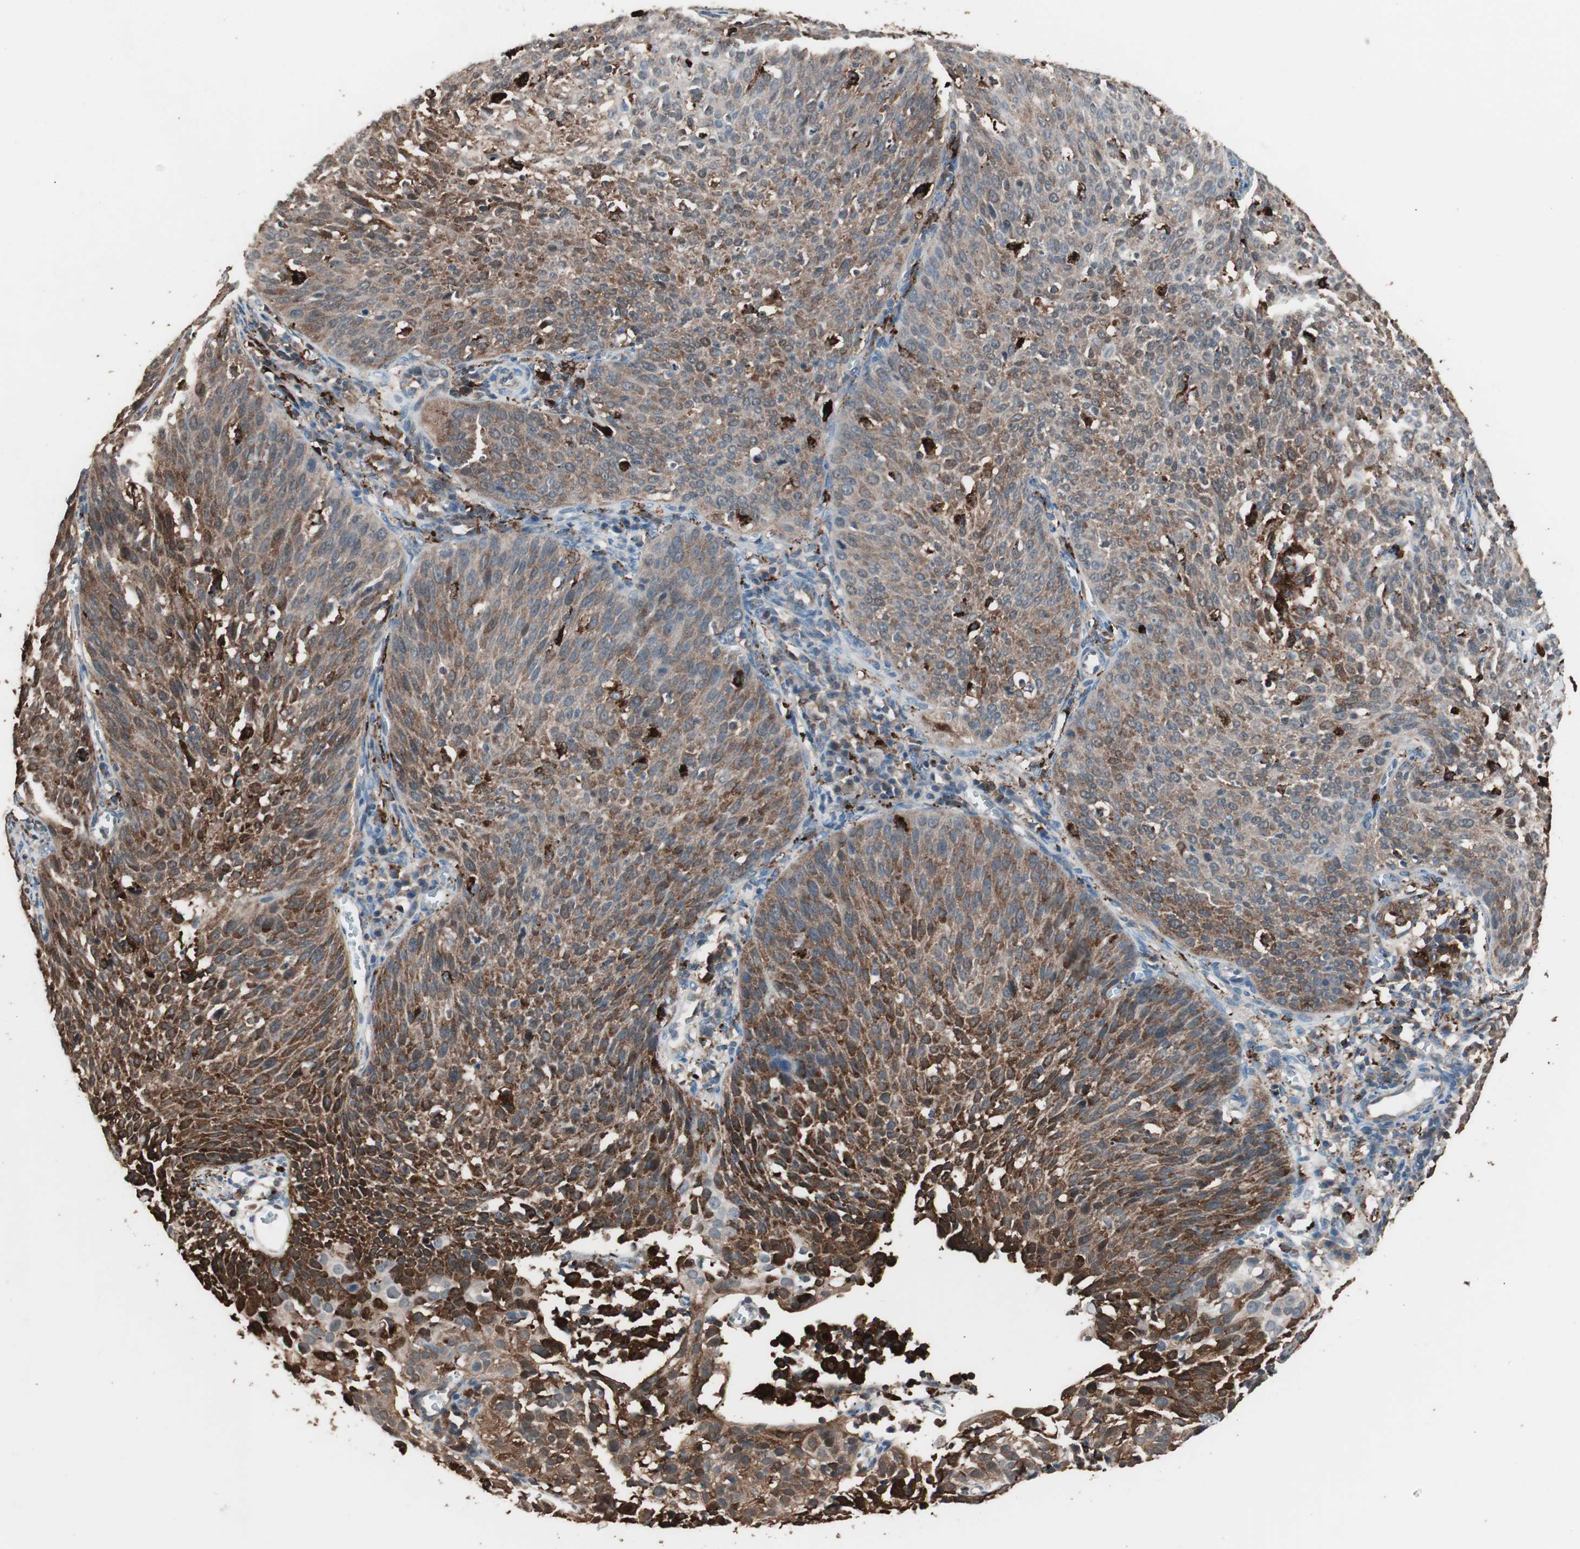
{"staining": {"intensity": "strong", "quantity": ">75%", "location": "cytoplasmic/membranous"}, "tissue": "cervical cancer", "cell_type": "Tumor cells", "image_type": "cancer", "snomed": [{"axis": "morphology", "description": "Squamous cell carcinoma, NOS"}, {"axis": "topography", "description": "Cervix"}], "caption": "Human cervical squamous cell carcinoma stained with a protein marker displays strong staining in tumor cells.", "gene": "CCT3", "patient": {"sex": "female", "age": 38}}